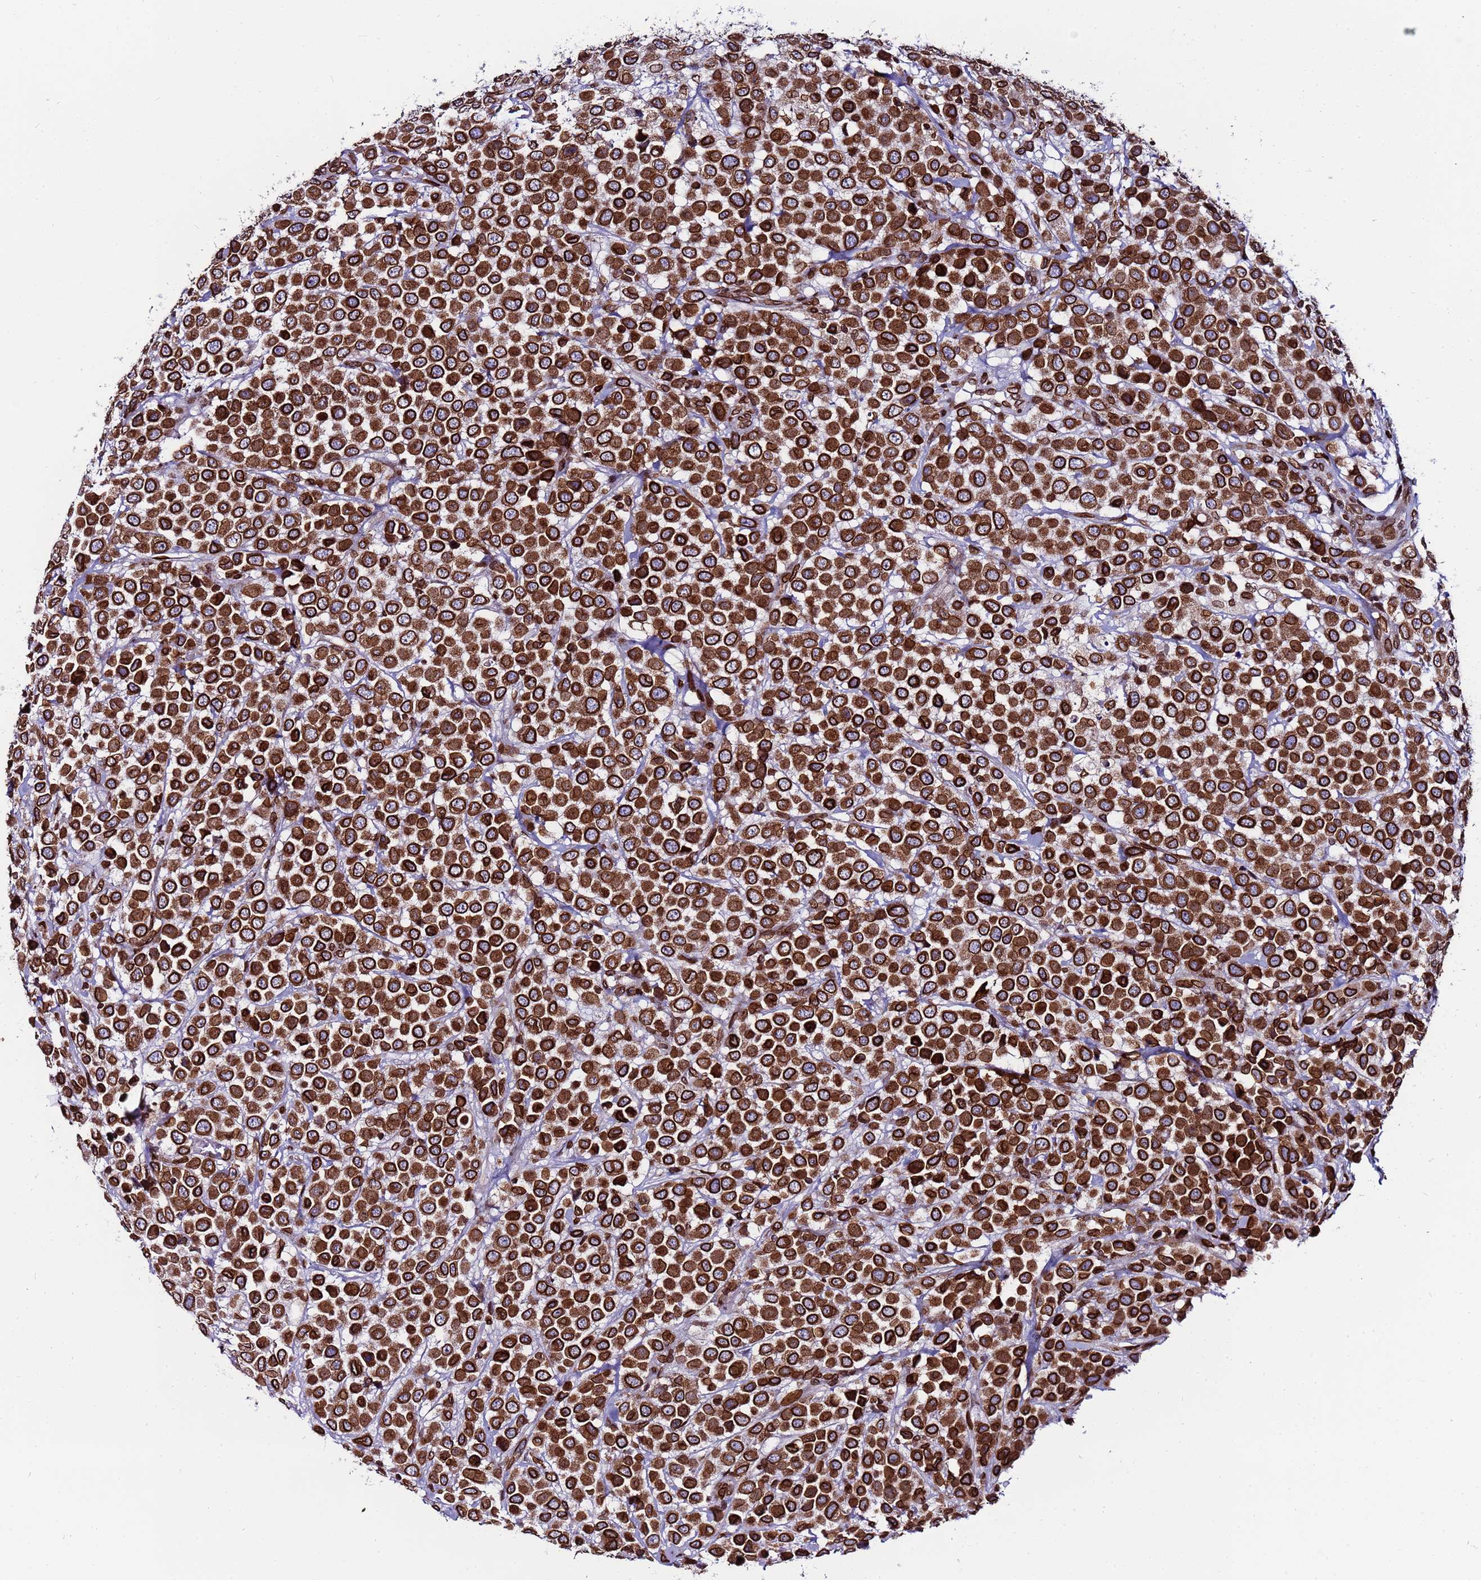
{"staining": {"intensity": "strong", "quantity": ">75%", "location": "cytoplasmic/membranous,nuclear"}, "tissue": "breast cancer", "cell_type": "Tumor cells", "image_type": "cancer", "snomed": [{"axis": "morphology", "description": "Duct carcinoma"}, {"axis": "topography", "description": "Breast"}], "caption": "Brown immunohistochemical staining in invasive ductal carcinoma (breast) demonstrates strong cytoplasmic/membranous and nuclear expression in approximately >75% of tumor cells.", "gene": "TOR1AIP1", "patient": {"sex": "female", "age": 61}}